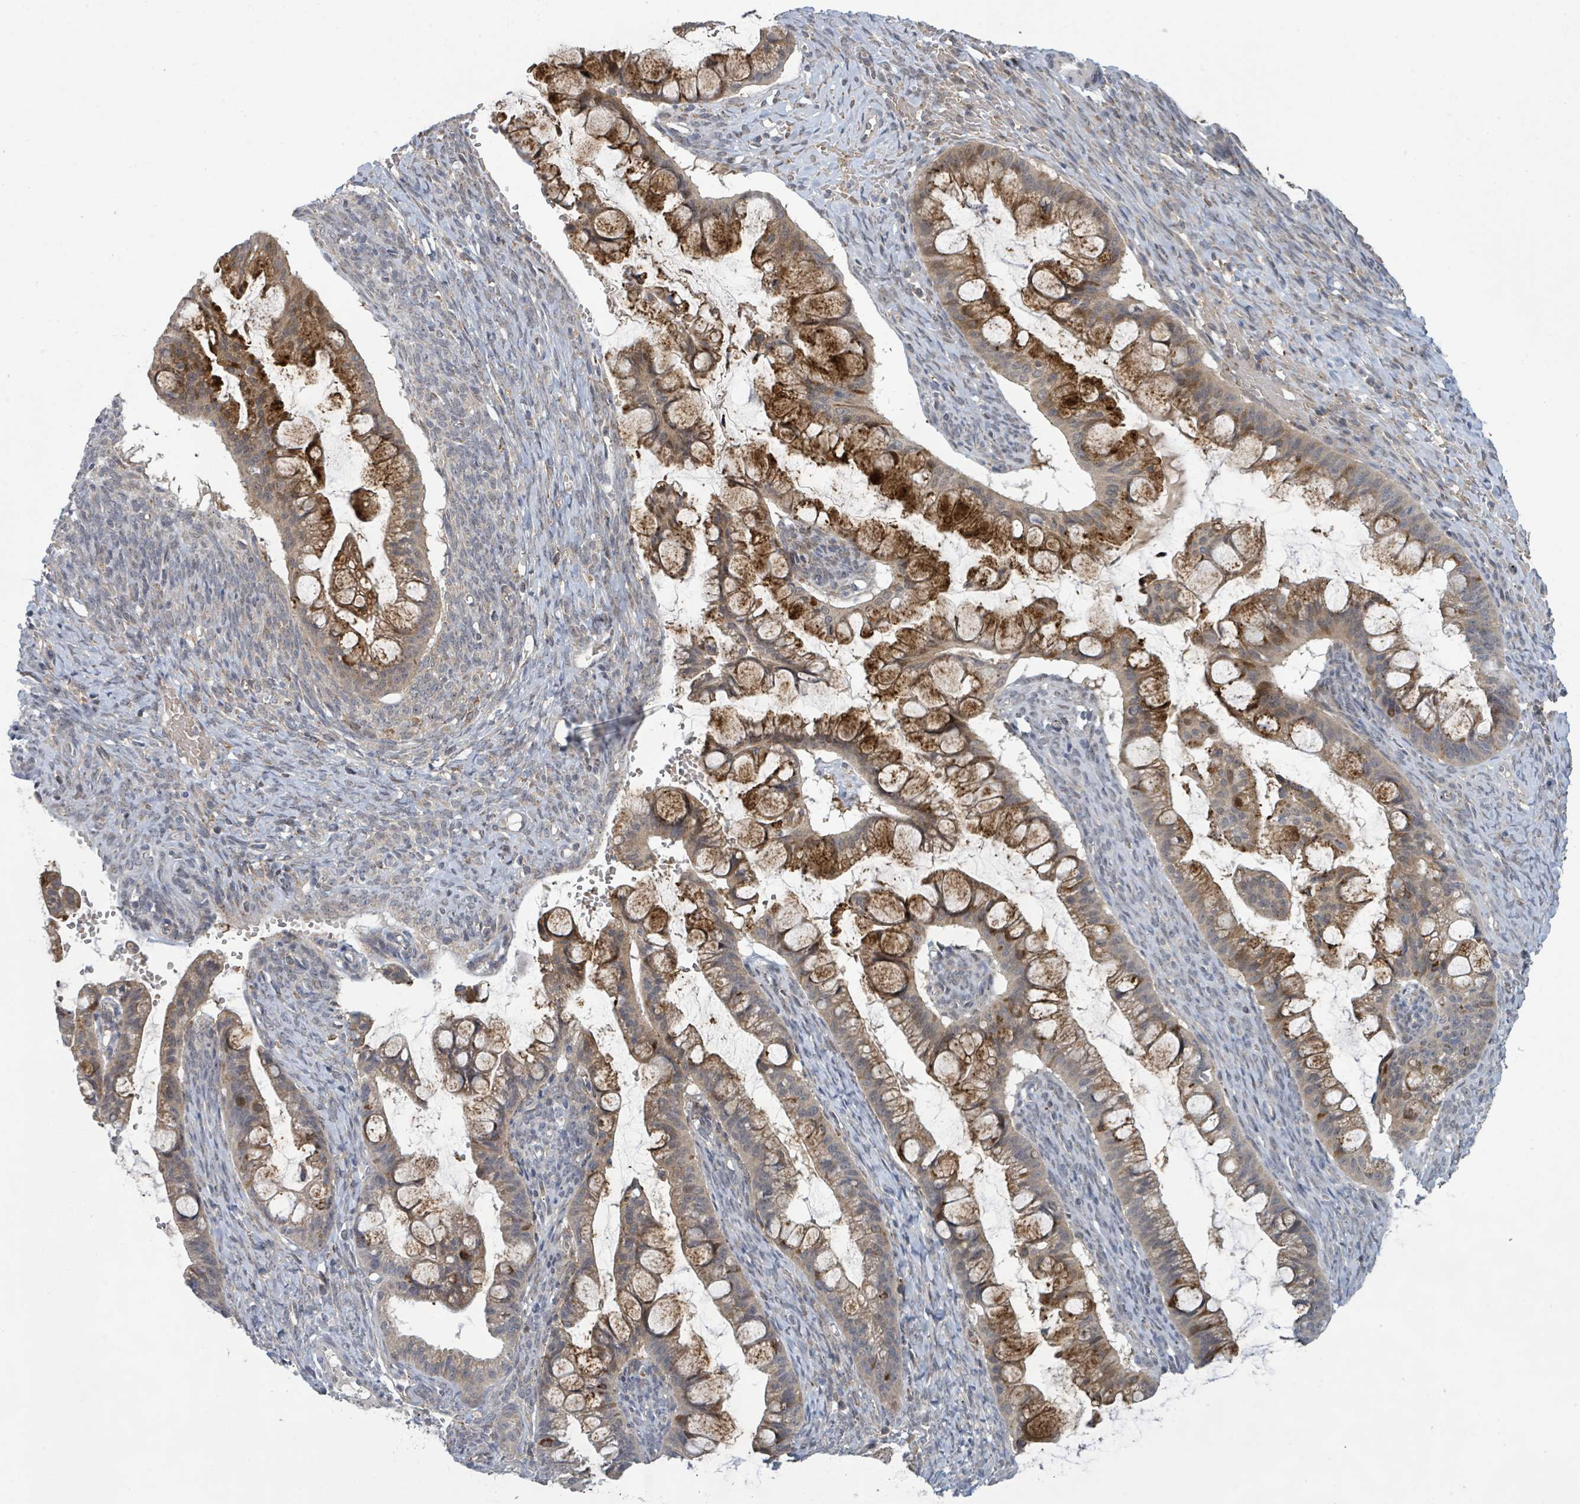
{"staining": {"intensity": "strong", "quantity": "25%-75%", "location": "cytoplasmic/membranous"}, "tissue": "ovarian cancer", "cell_type": "Tumor cells", "image_type": "cancer", "snomed": [{"axis": "morphology", "description": "Cystadenocarcinoma, mucinous, NOS"}, {"axis": "topography", "description": "Ovary"}], "caption": "Human ovarian cancer stained with a protein marker reveals strong staining in tumor cells.", "gene": "SHROOM2", "patient": {"sex": "female", "age": 73}}